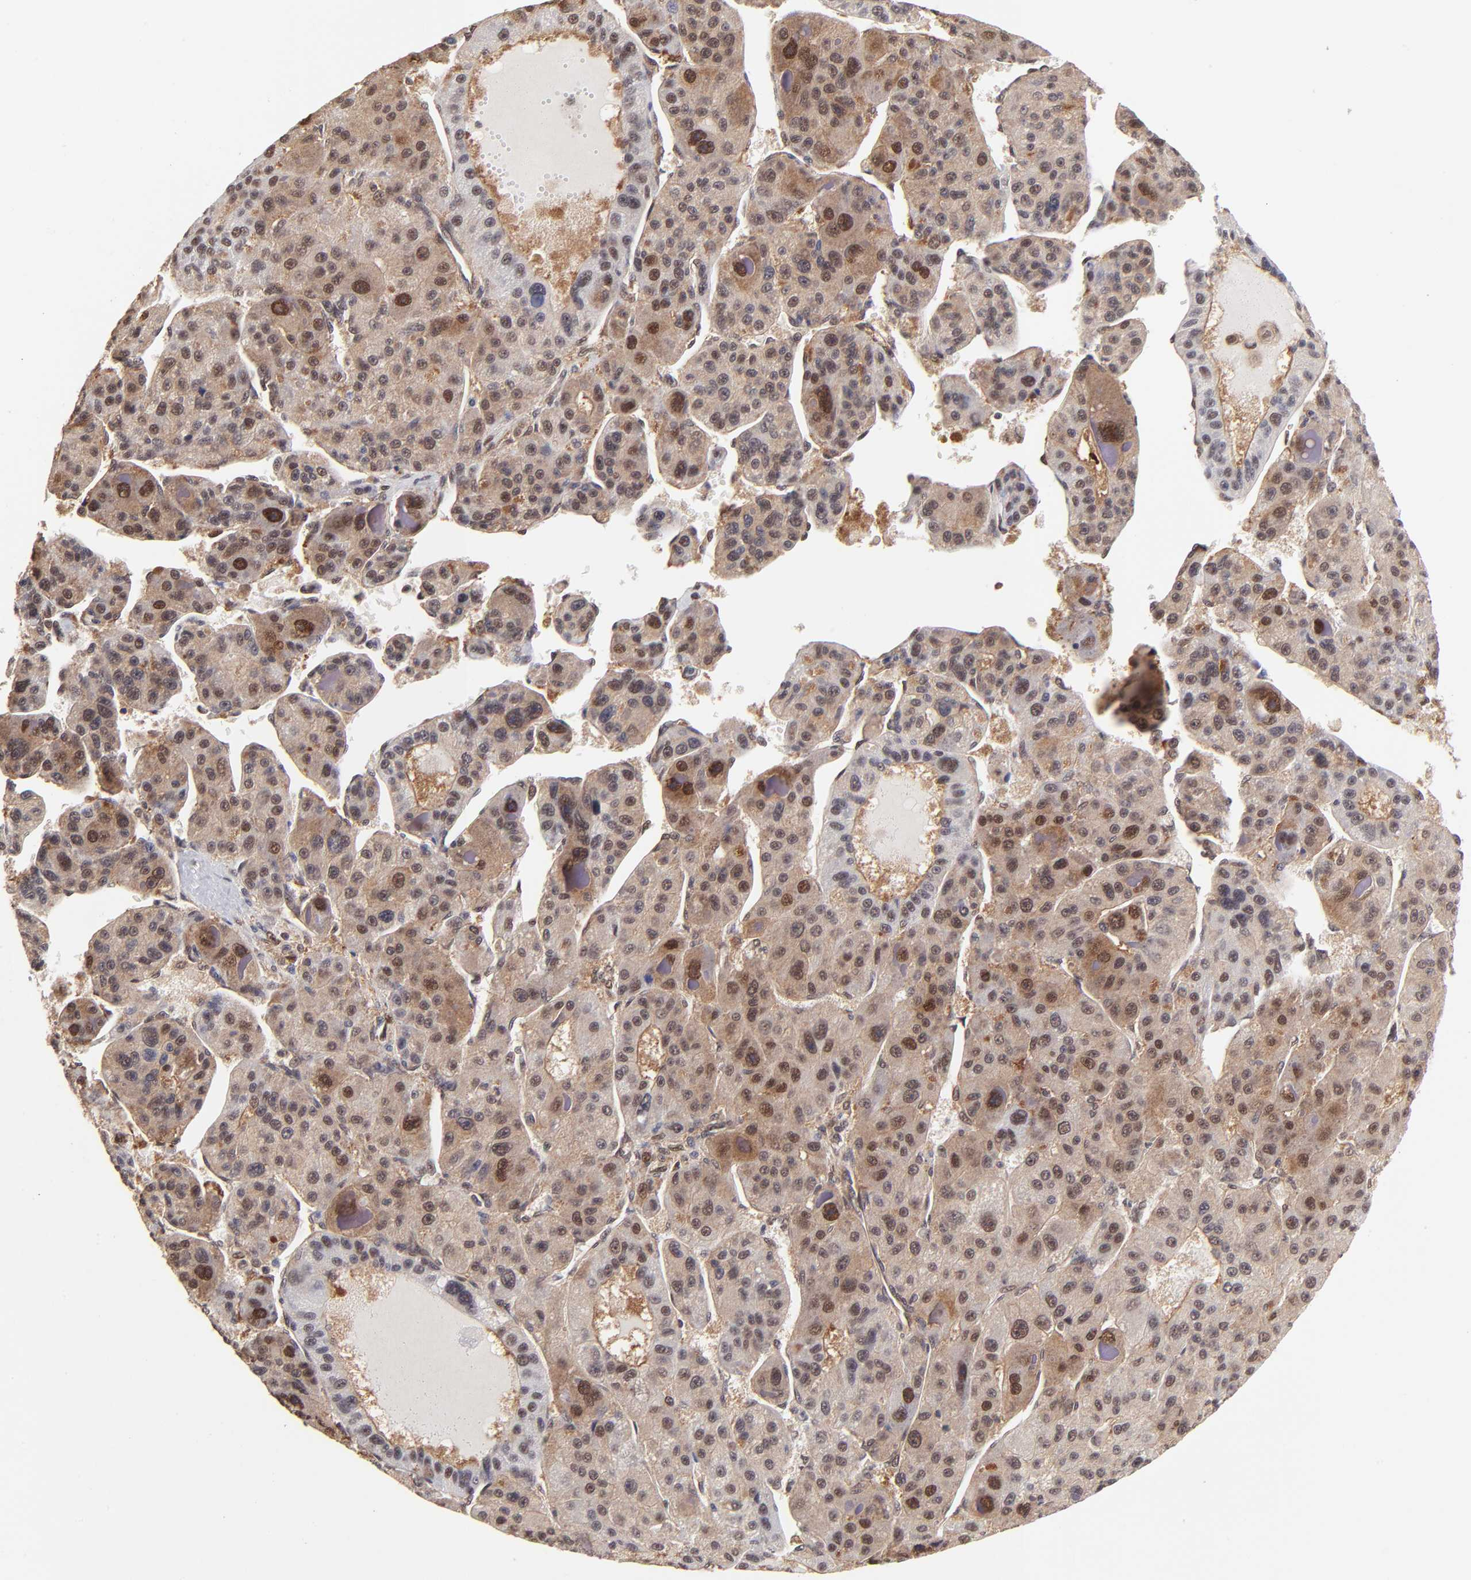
{"staining": {"intensity": "moderate", "quantity": "25%-75%", "location": "cytoplasmic/membranous,nuclear"}, "tissue": "liver cancer", "cell_type": "Tumor cells", "image_type": "cancer", "snomed": [{"axis": "morphology", "description": "Carcinoma, Hepatocellular, NOS"}, {"axis": "topography", "description": "Liver"}], "caption": "A photomicrograph of liver cancer (hepatocellular carcinoma) stained for a protein demonstrates moderate cytoplasmic/membranous and nuclear brown staining in tumor cells. The staining was performed using DAB (3,3'-diaminobenzidine), with brown indicating positive protein expression. Nuclei are stained blue with hematoxylin.", "gene": "PSMC4", "patient": {"sex": "male", "age": 76}}